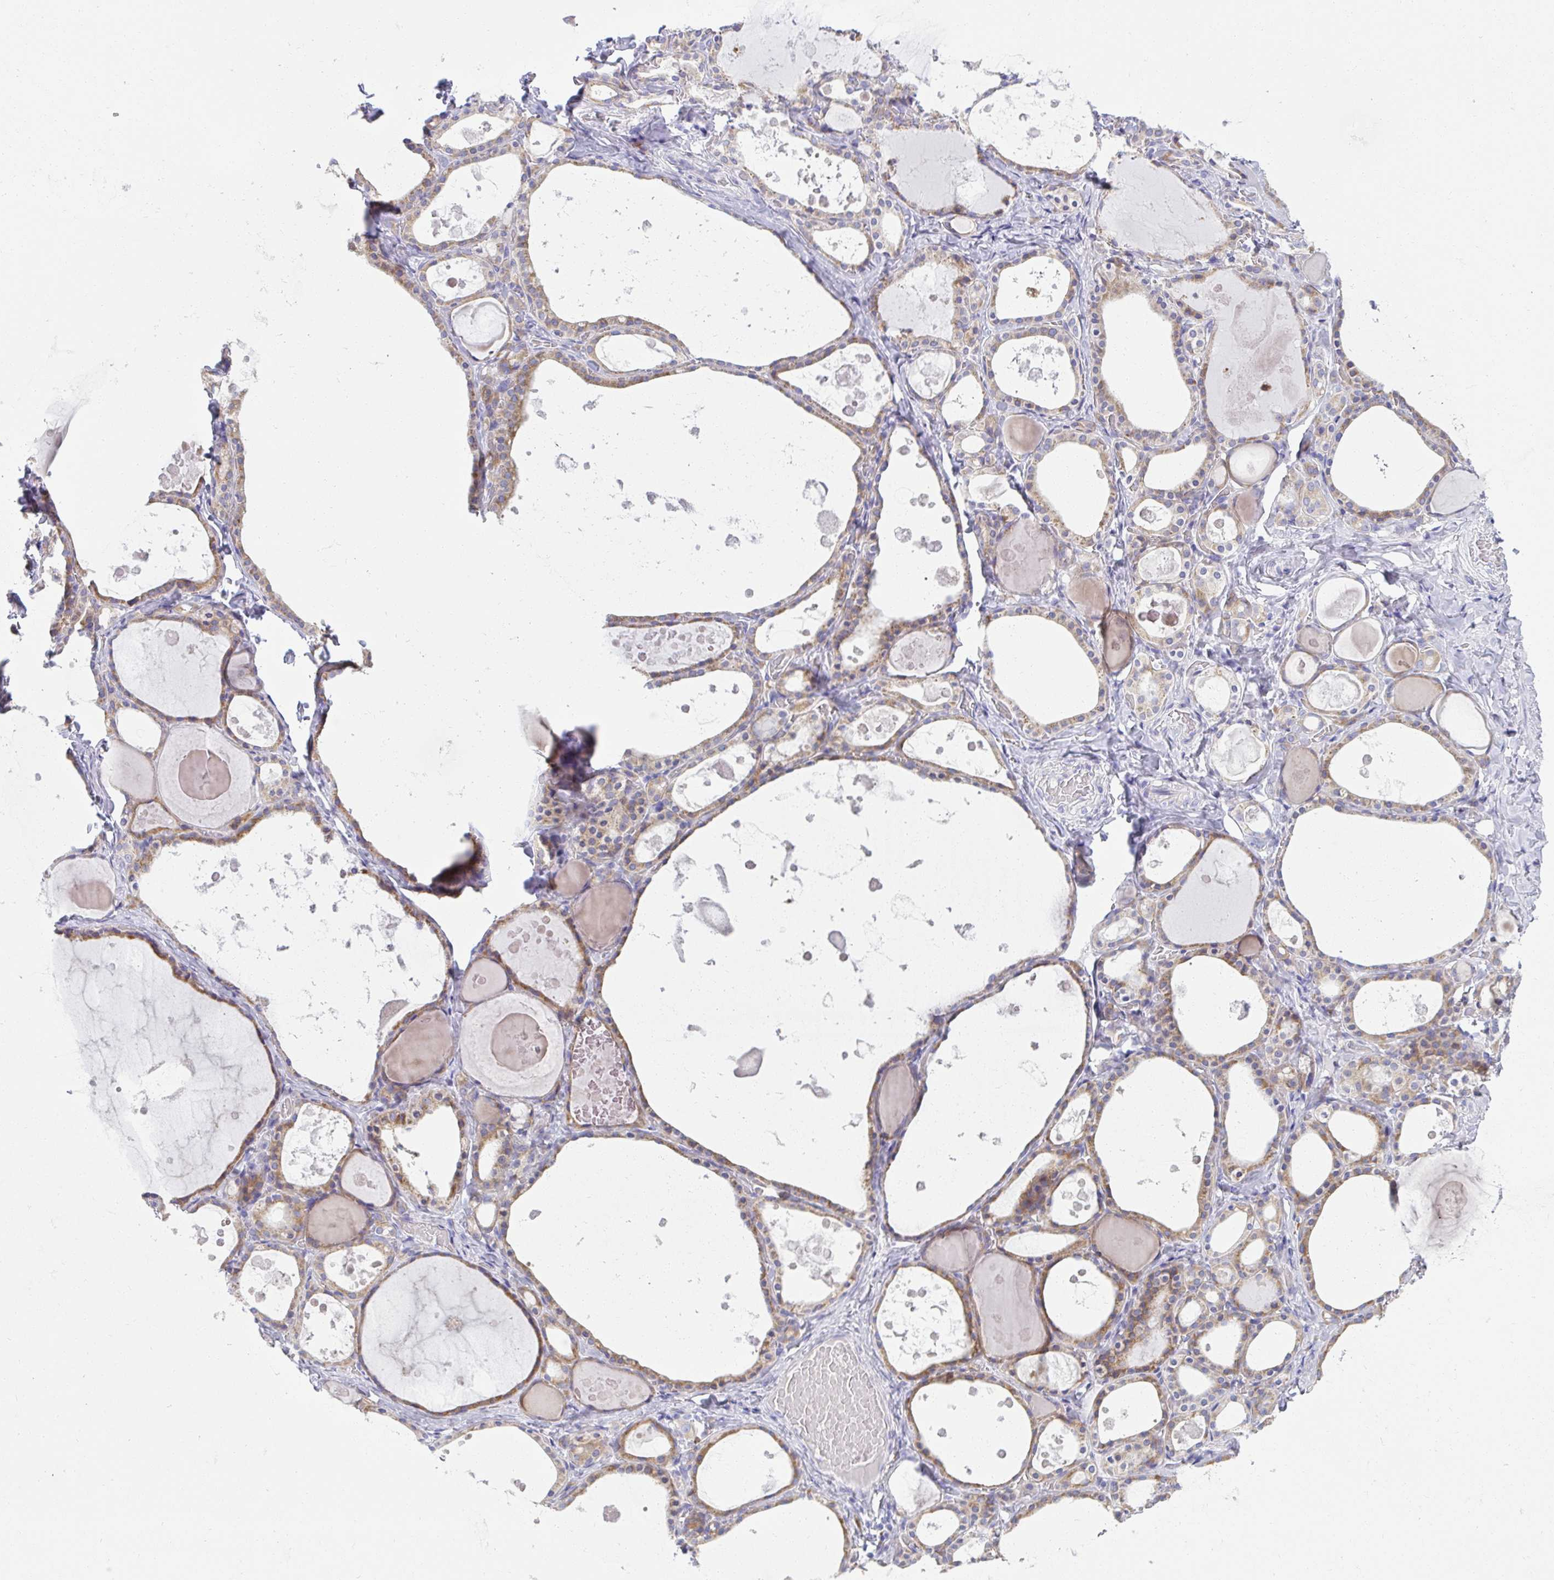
{"staining": {"intensity": "weak", "quantity": "25%-75%", "location": "cytoplasmic/membranous"}, "tissue": "thyroid gland", "cell_type": "Glandular cells", "image_type": "normal", "snomed": [{"axis": "morphology", "description": "Normal tissue, NOS"}, {"axis": "topography", "description": "Thyroid gland"}], "caption": "Thyroid gland stained for a protein exhibits weak cytoplasmic/membranous positivity in glandular cells. The staining was performed using DAB to visualize the protein expression in brown, while the nuclei were stained in blue with hematoxylin (Magnification: 20x).", "gene": "FASLG", "patient": {"sex": "male", "age": 56}}